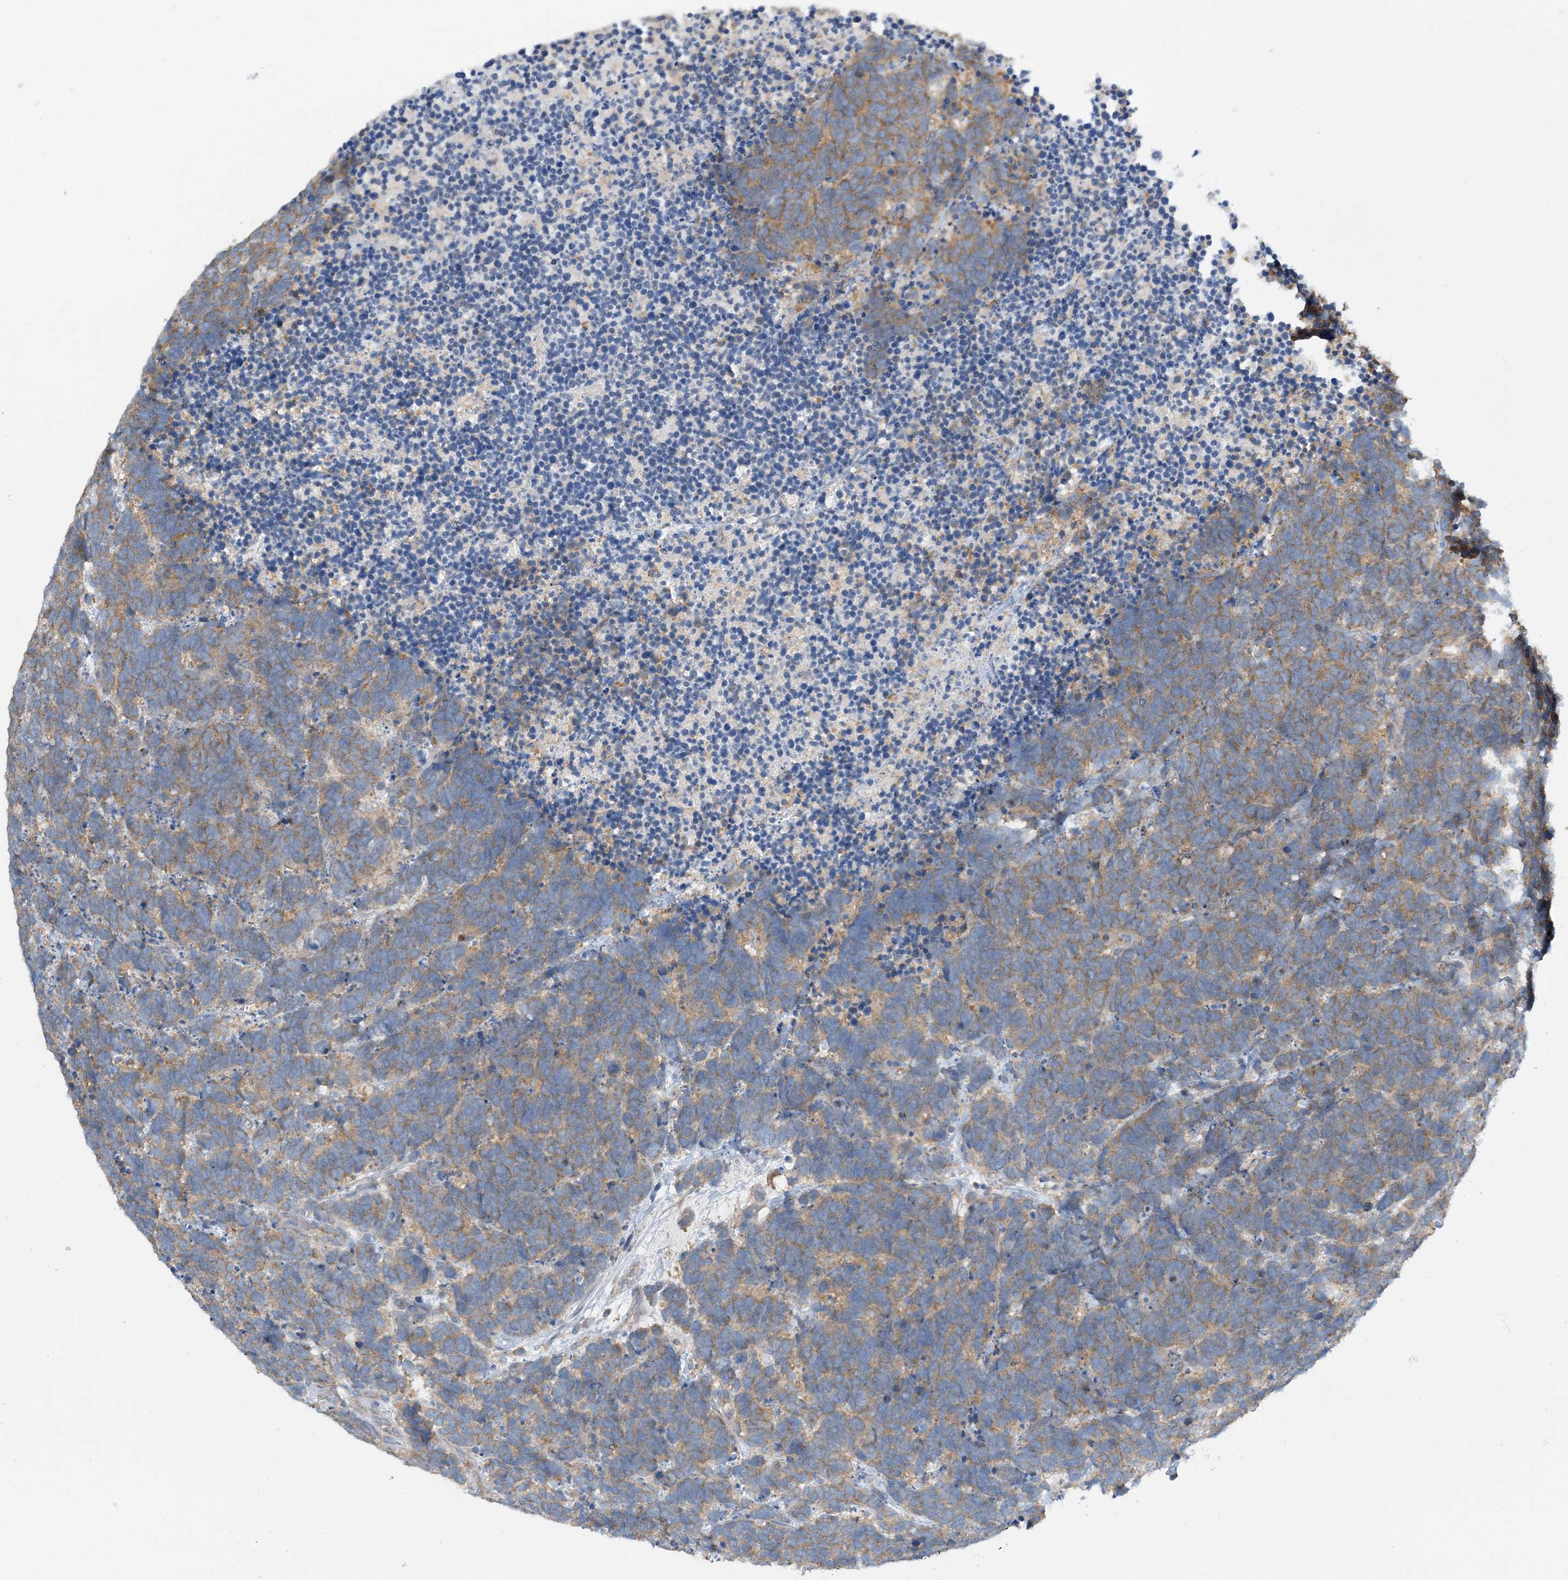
{"staining": {"intensity": "moderate", "quantity": ">75%", "location": "cytoplasmic/membranous"}, "tissue": "carcinoid", "cell_type": "Tumor cells", "image_type": "cancer", "snomed": [{"axis": "morphology", "description": "Carcinoma, NOS"}, {"axis": "morphology", "description": "Carcinoid, malignant, NOS"}, {"axis": "topography", "description": "Urinary bladder"}], "caption": "Tumor cells demonstrate medium levels of moderate cytoplasmic/membranous positivity in about >75% of cells in malignant carcinoid.", "gene": "SIDT1", "patient": {"sex": "male", "age": 57}}